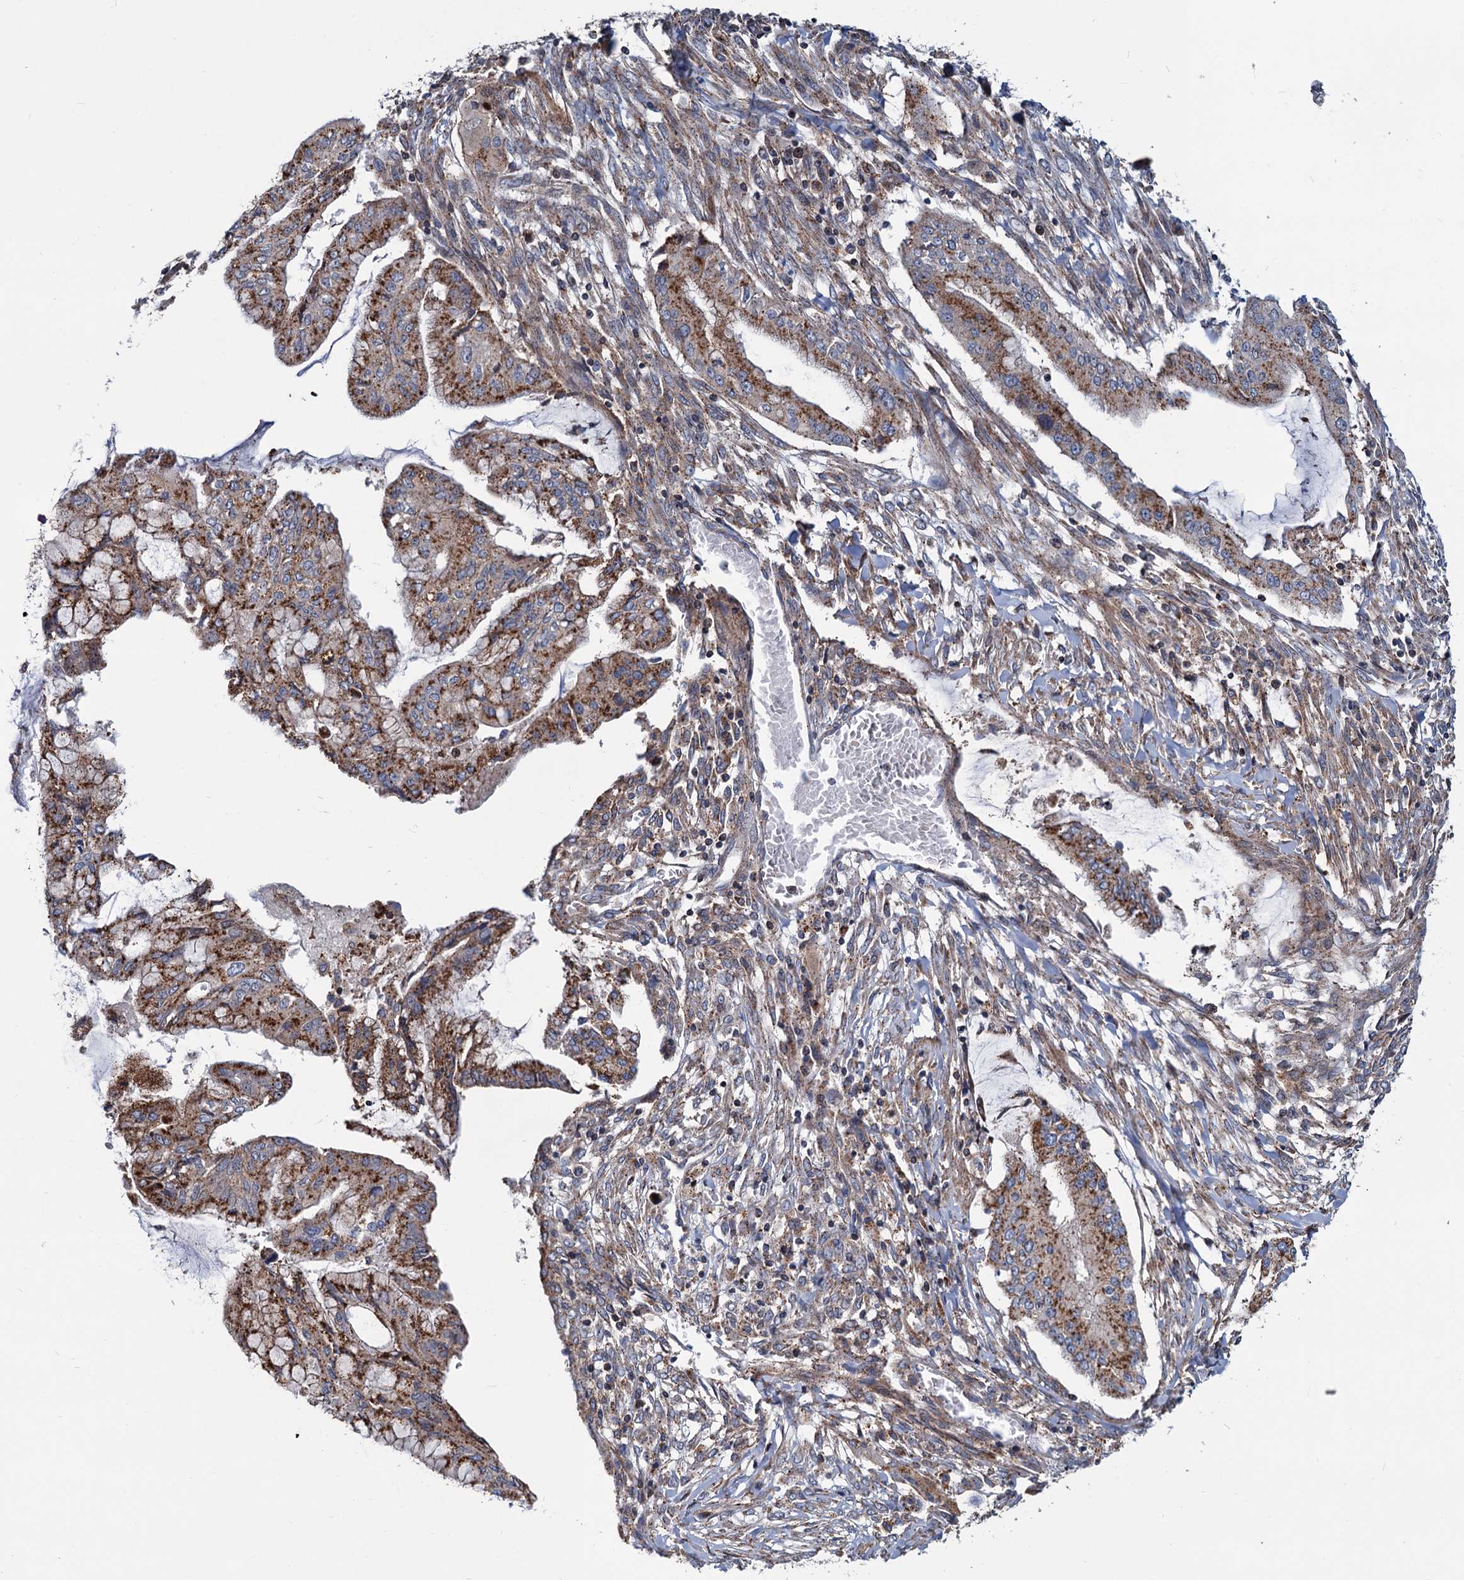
{"staining": {"intensity": "moderate", "quantity": ">75%", "location": "cytoplasmic/membranous"}, "tissue": "pancreatic cancer", "cell_type": "Tumor cells", "image_type": "cancer", "snomed": [{"axis": "morphology", "description": "Adenocarcinoma, NOS"}, {"axis": "topography", "description": "Pancreas"}], "caption": "High-magnification brightfield microscopy of pancreatic cancer (adenocarcinoma) stained with DAB (brown) and counterstained with hematoxylin (blue). tumor cells exhibit moderate cytoplasmic/membranous positivity is present in about>75% of cells.", "gene": "PSEN1", "patient": {"sex": "male", "age": 46}}